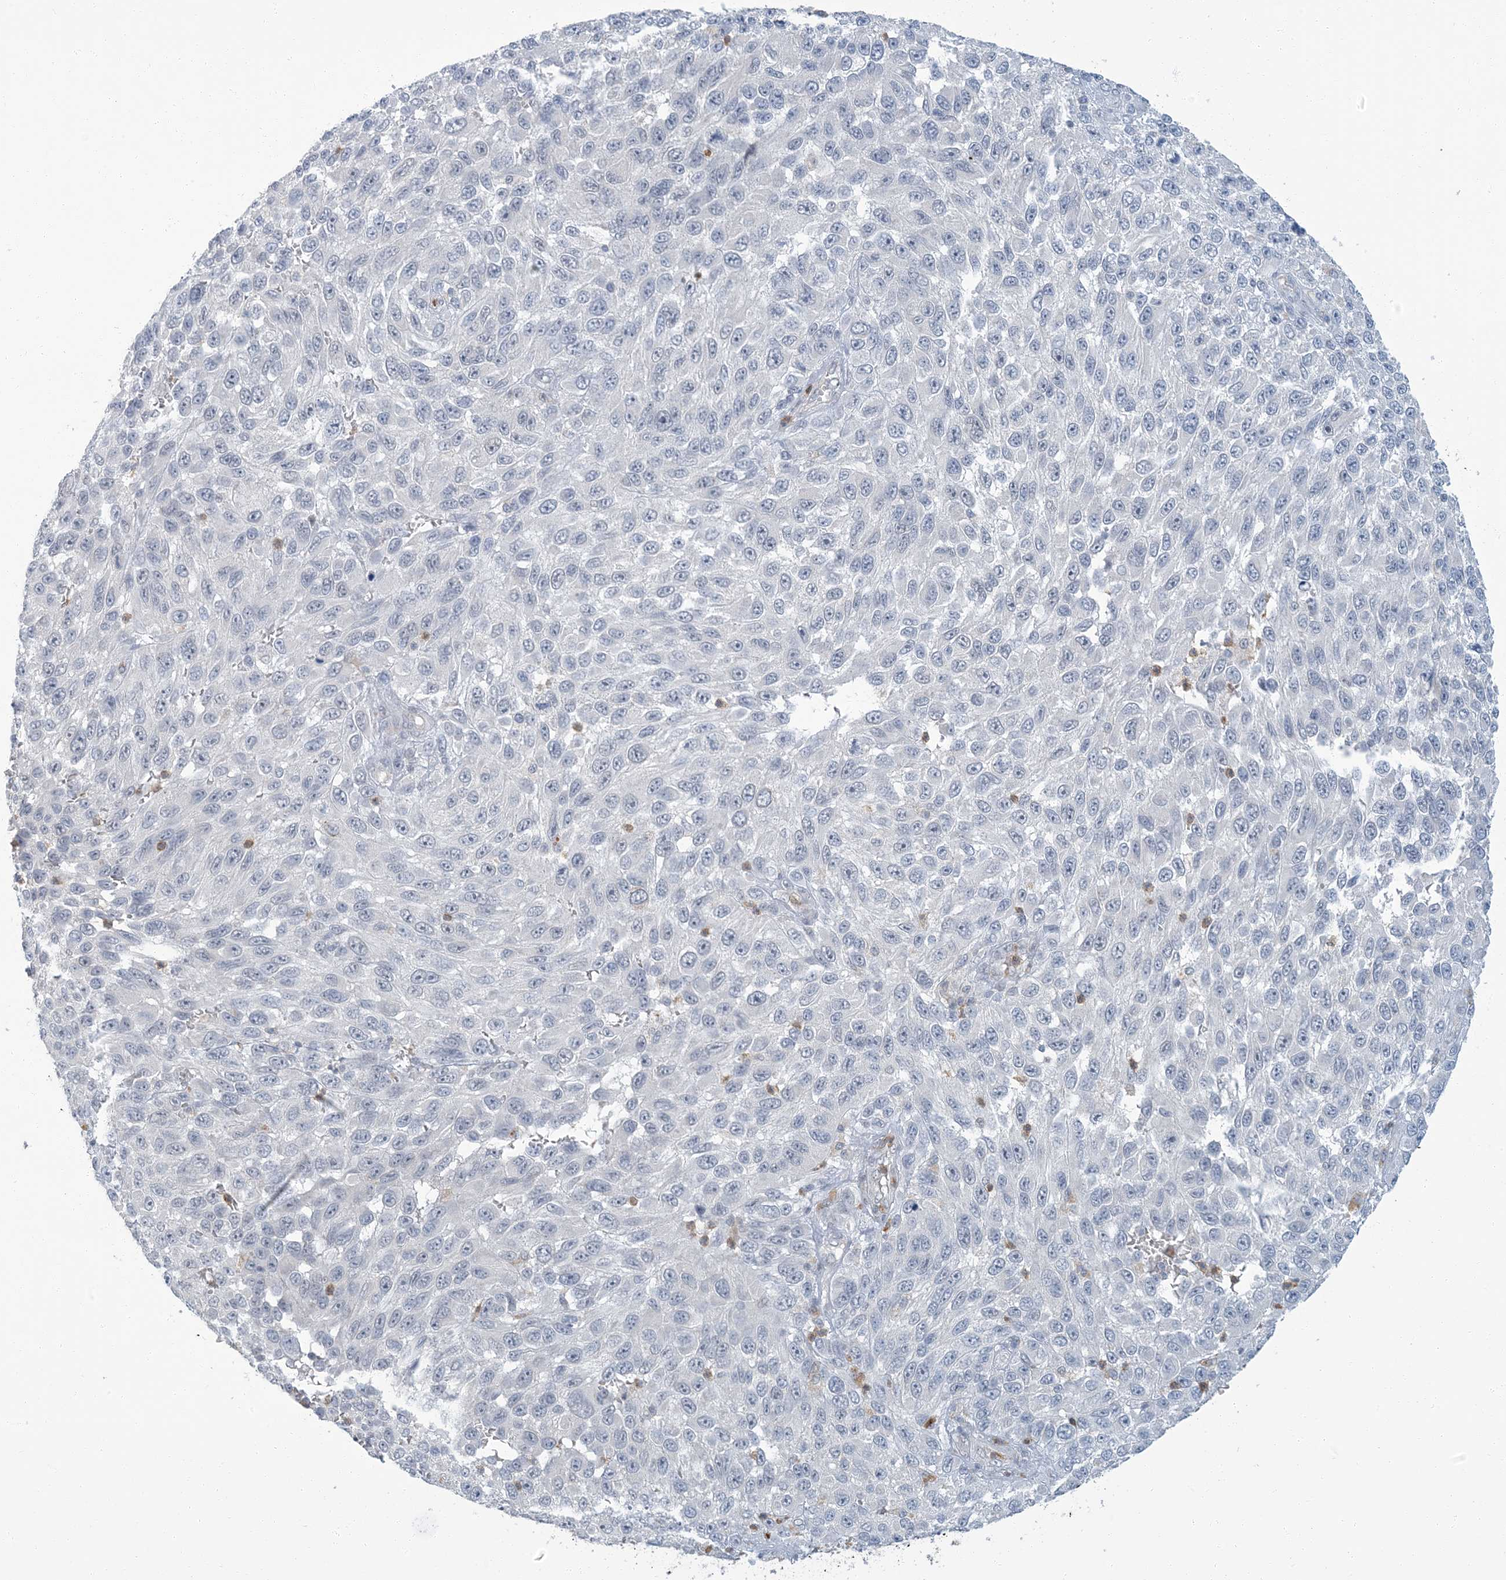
{"staining": {"intensity": "negative", "quantity": "none", "location": "none"}, "tissue": "melanoma", "cell_type": "Tumor cells", "image_type": "cancer", "snomed": [{"axis": "morphology", "description": "Malignant melanoma, NOS"}, {"axis": "topography", "description": "Skin"}], "caption": "Histopathology image shows no significant protein positivity in tumor cells of malignant melanoma. The staining was performed using DAB (3,3'-diaminobenzidine) to visualize the protein expression in brown, while the nuclei were stained in blue with hematoxylin (Magnification: 20x).", "gene": "EPHA4", "patient": {"sex": "female", "age": 96}}